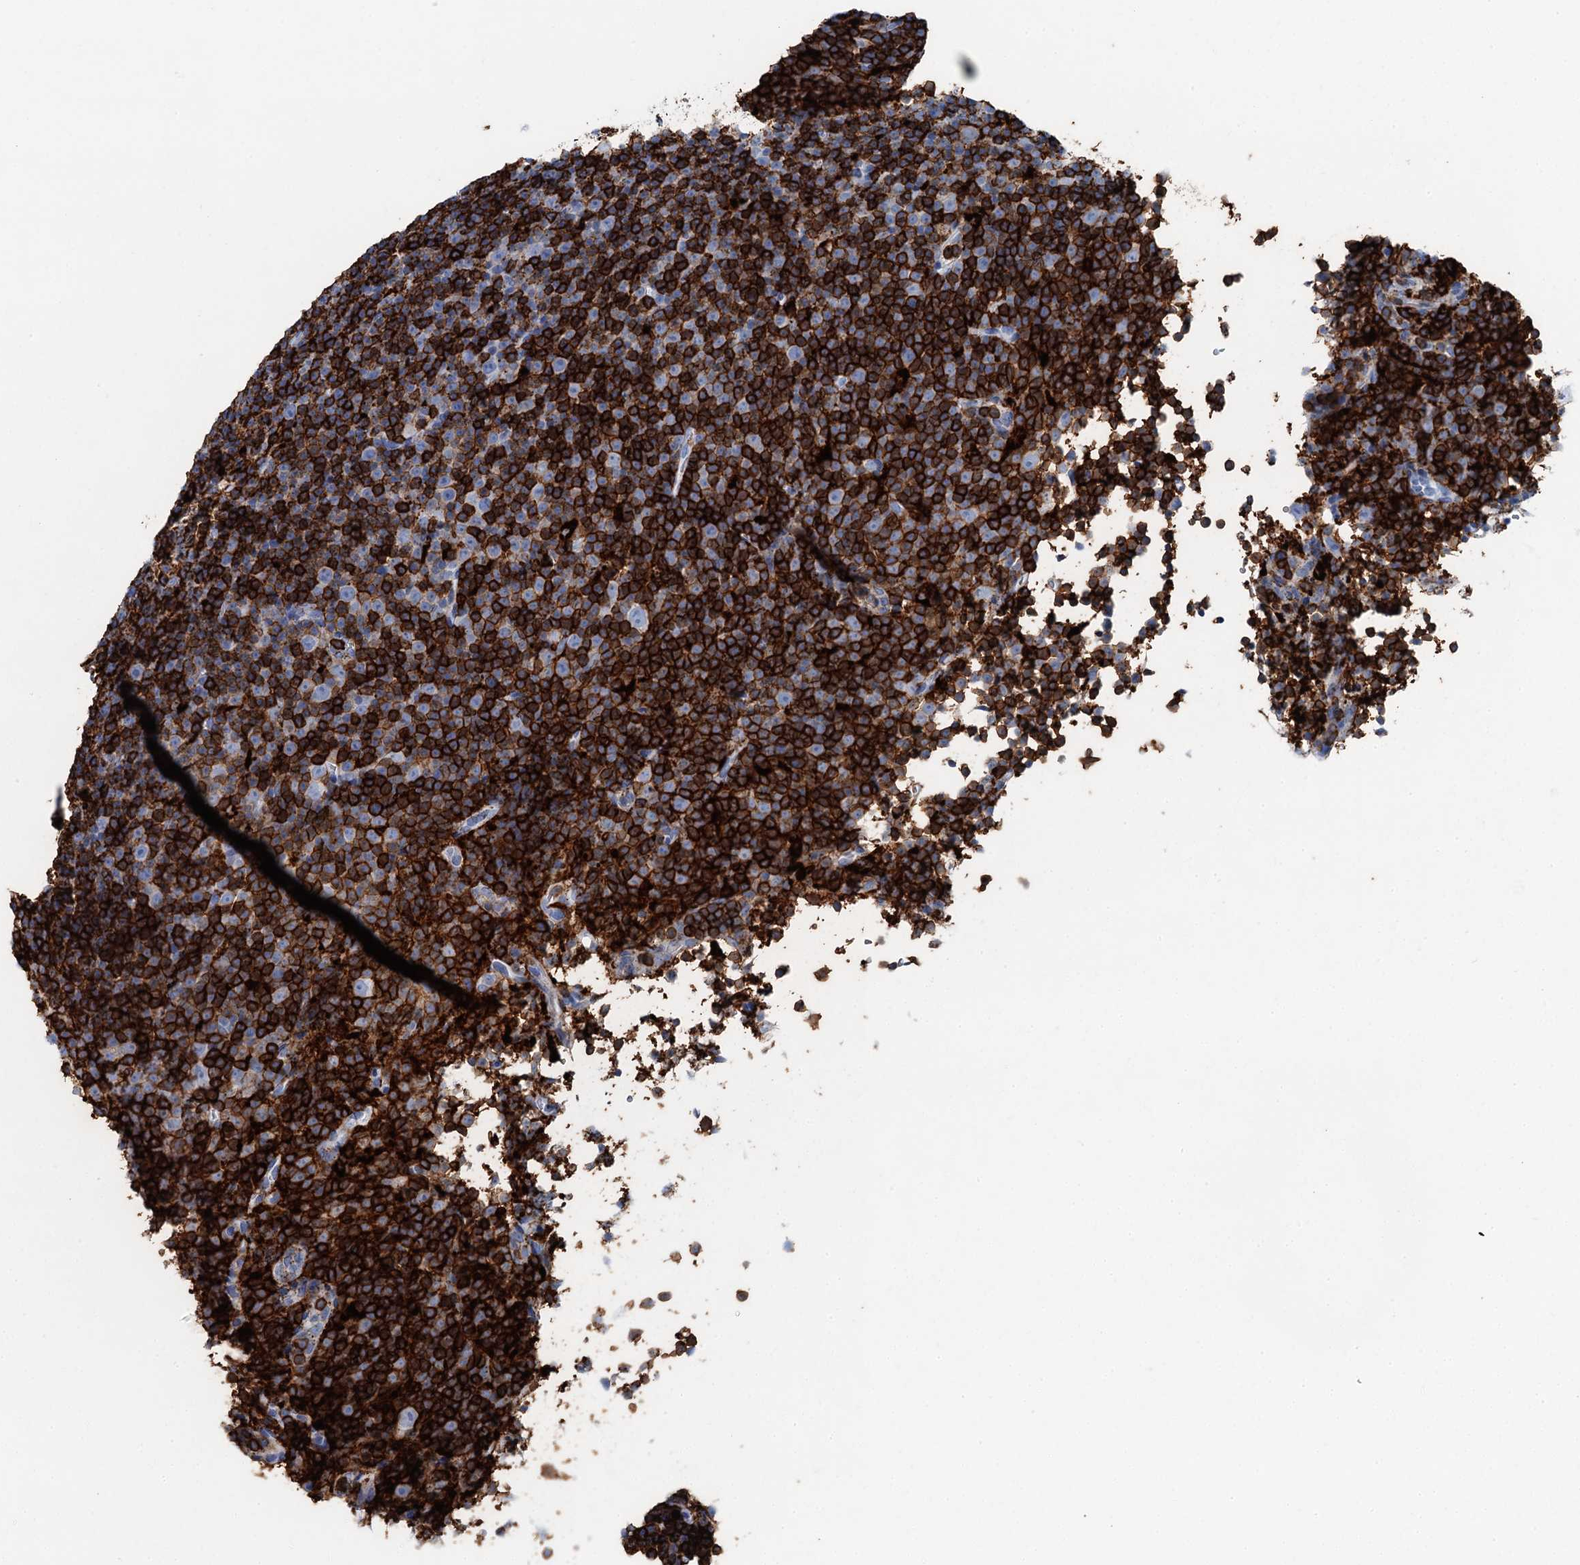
{"staining": {"intensity": "strong", "quantity": ">75%", "location": "cytoplasmic/membranous"}, "tissue": "lymphoma", "cell_type": "Tumor cells", "image_type": "cancer", "snomed": [{"axis": "morphology", "description": "Malignant lymphoma, non-Hodgkin's type, Low grade"}, {"axis": "topography", "description": "Lymph node"}], "caption": "Low-grade malignant lymphoma, non-Hodgkin's type stained with DAB immunohistochemistry (IHC) exhibits high levels of strong cytoplasmic/membranous staining in about >75% of tumor cells.", "gene": "PLAC8", "patient": {"sex": "female", "age": 67}}